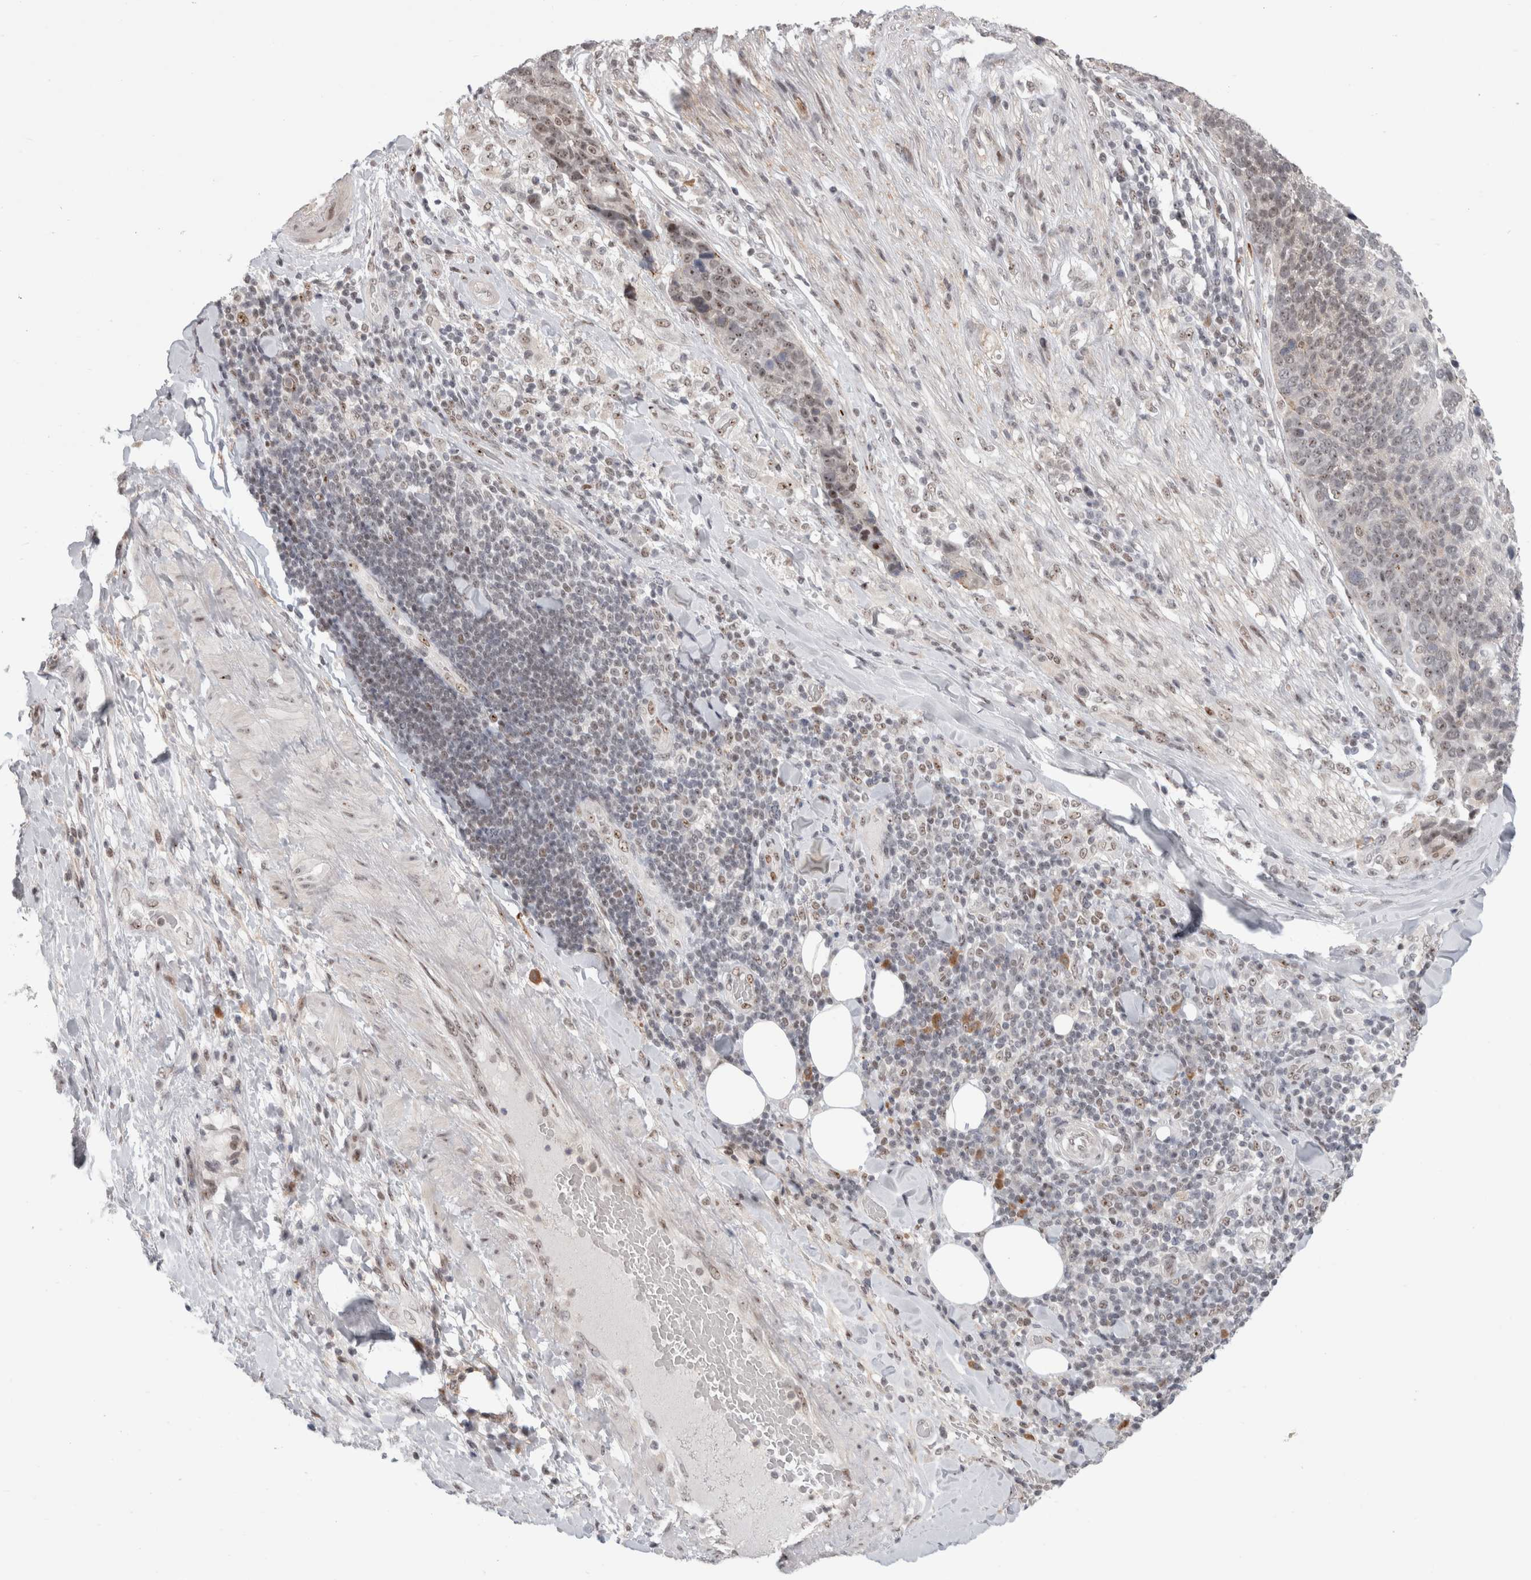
{"staining": {"intensity": "weak", "quantity": "<25%", "location": "nuclear"}, "tissue": "lung cancer", "cell_type": "Tumor cells", "image_type": "cancer", "snomed": [{"axis": "morphology", "description": "Squamous cell carcinoma, NOS"}, {"axis": "topography", "description": "Lung"}], "caption": "High power microscopy micrograph of an IHC image of lung cancer (squamous cell carcinoma), revealing no significant expression in tumor cells.", "gene": "SENP6", "patient": {"sex": "male", "age": 66}}